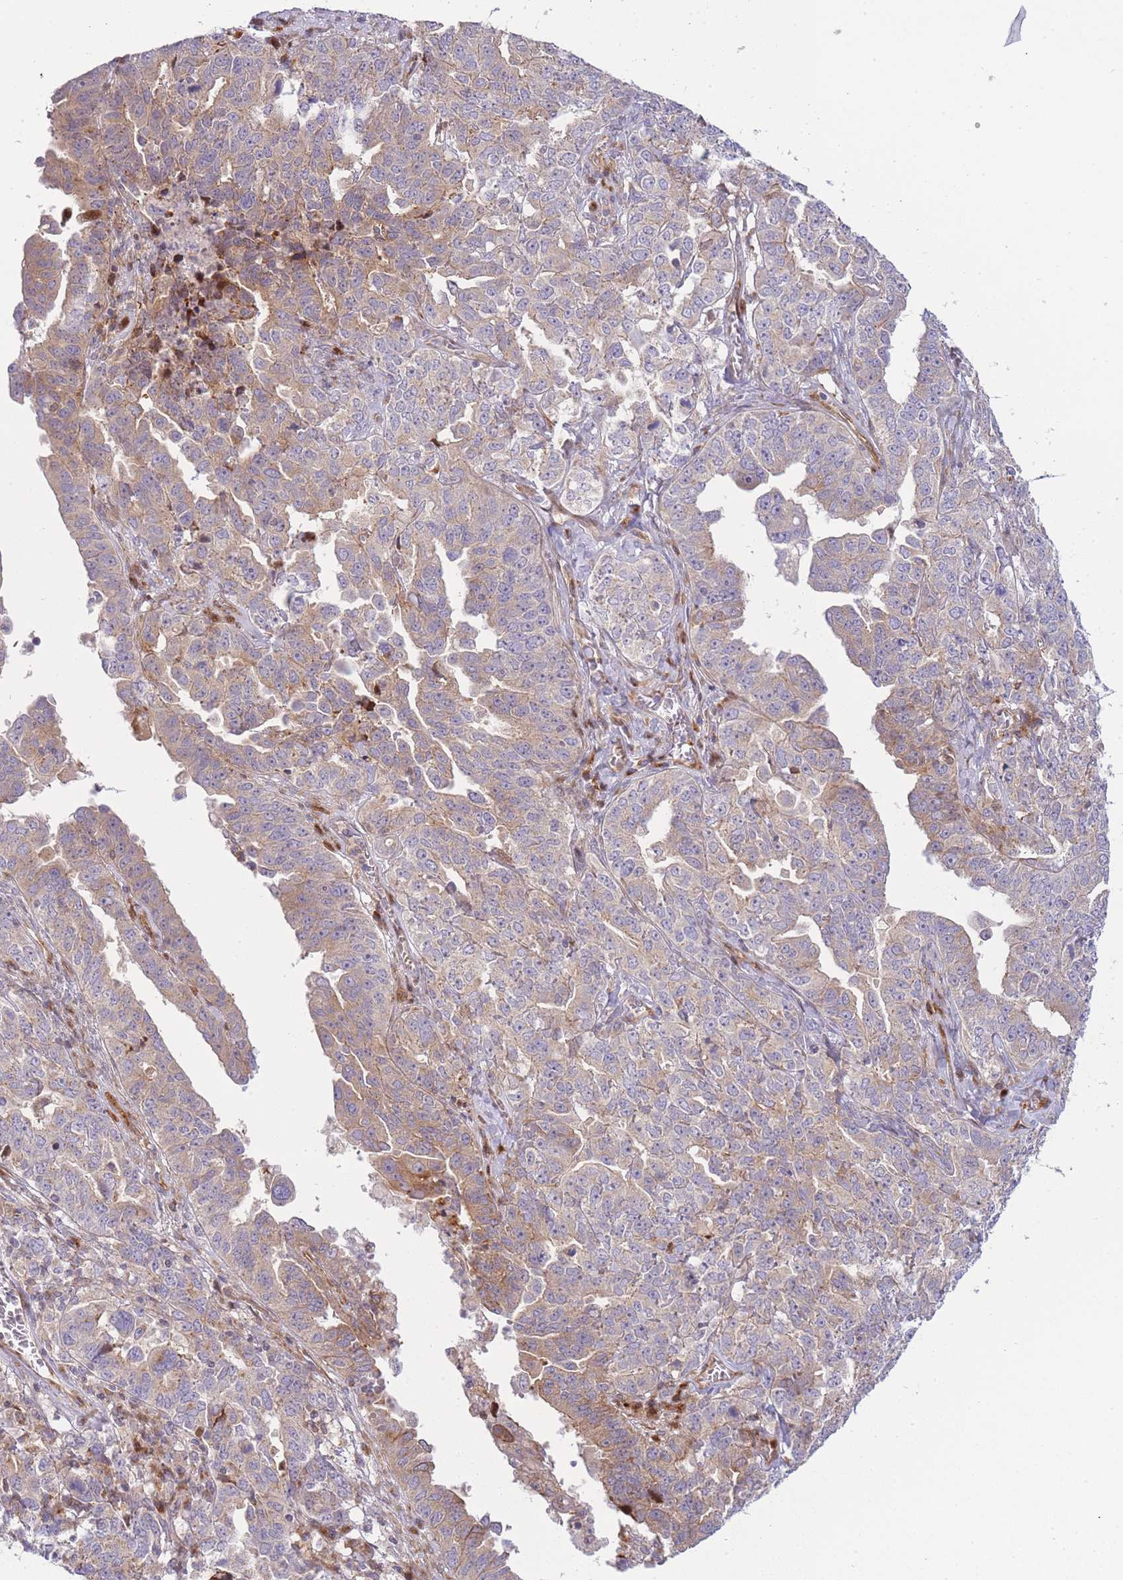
{"staining": {"intensity": "moderate", "quantity": "25%-75%", "location": "cytoplasmic/membranous"}, "tissue": "ovarian cancer", "cell_type": "Tumor cells", "image_type": "cancer", "snomed": [{"axis": "morphology", "description": "Carcinoma, endometroid"}, {"axis": "topography", "description": "Ovary"}], "caption": "The photomicrograph exhibits immunohistochemical staining of ovarian cancer (endometroid carcinoma). There is moderate cytoplasmic/membranous expression is present in about 25%-75% of tumor cells. The protein is shown in brown color, while the nuclei are stained blue.", "gene": "ATP5MC2", "patient": {"sex": "female", "age": 62}}